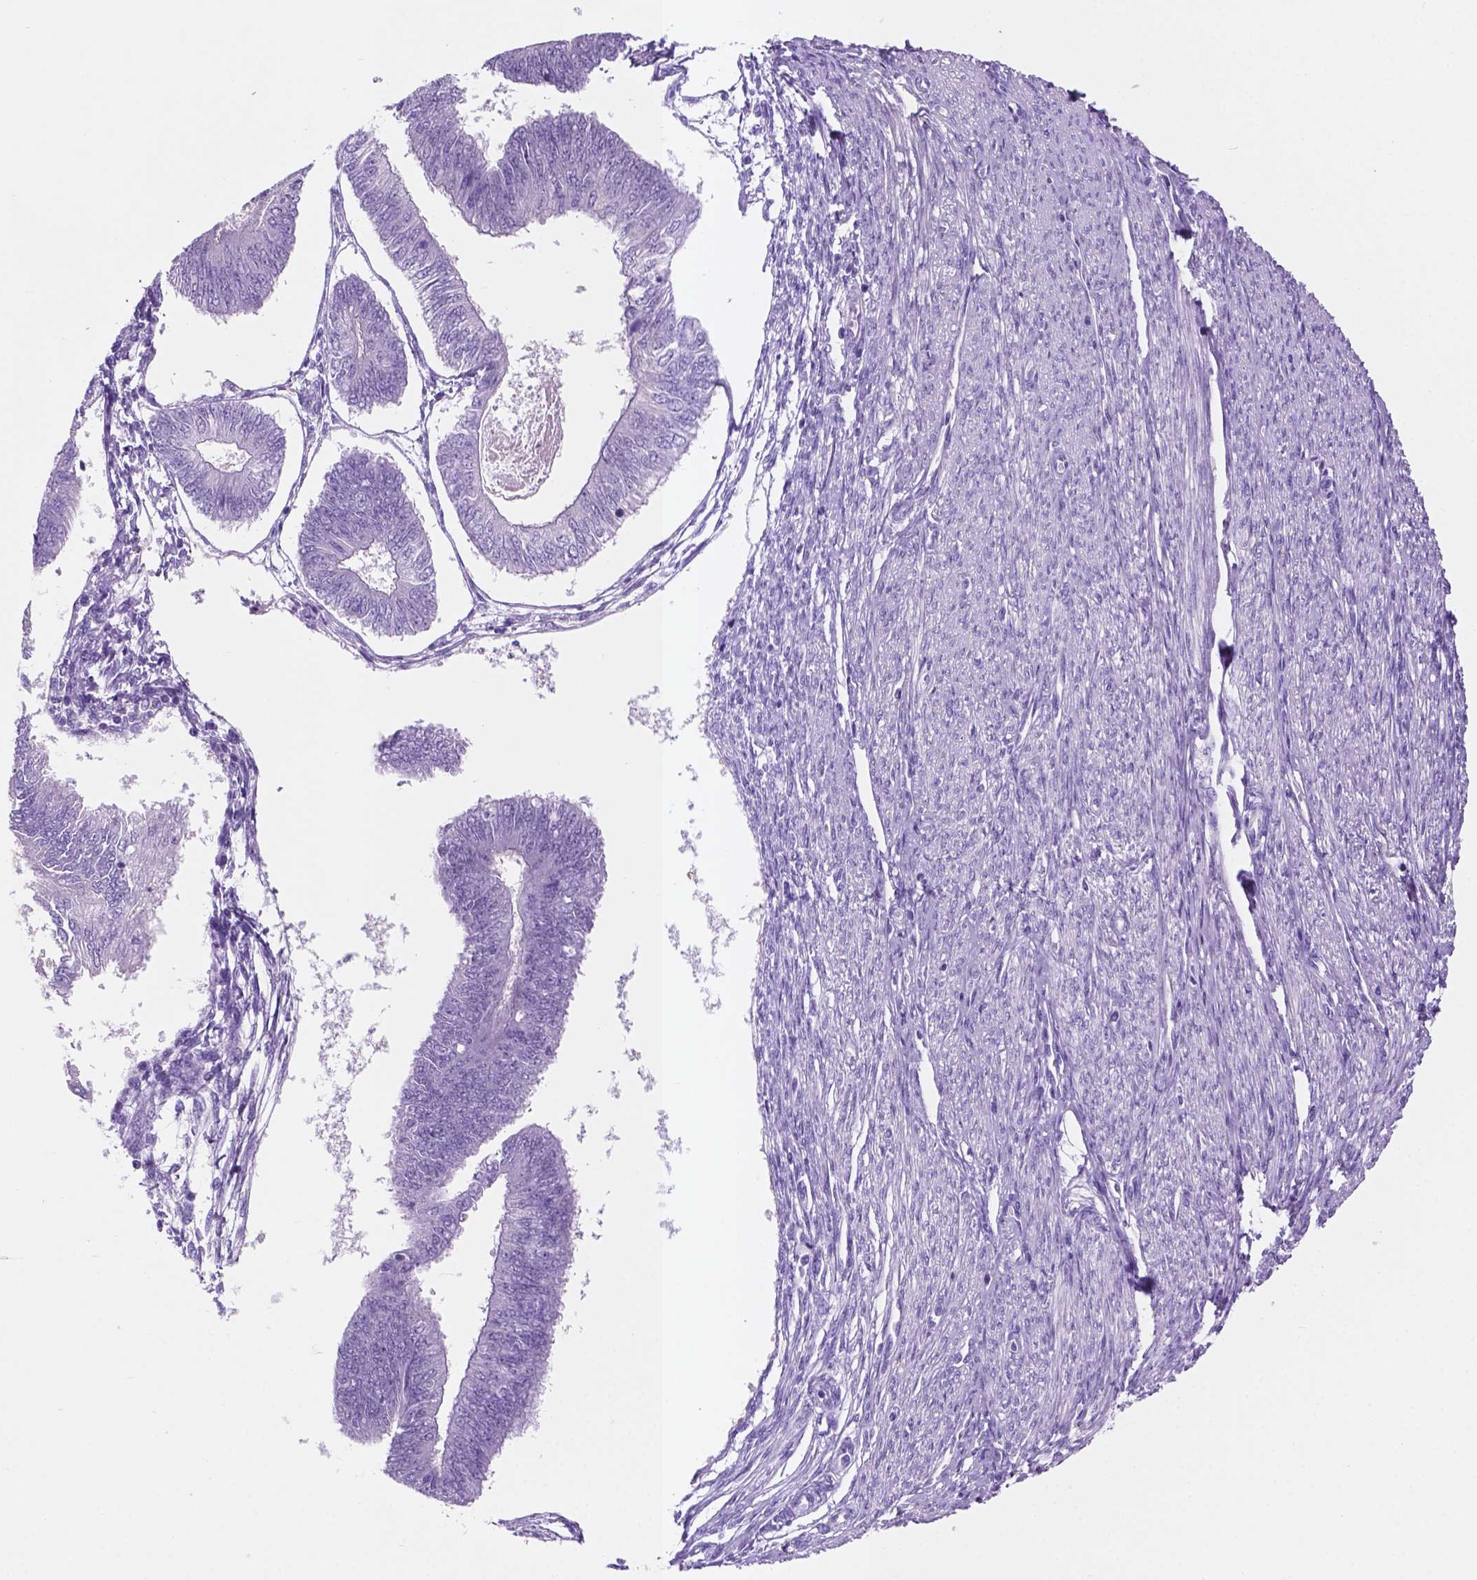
{"staining": {"intensity": "negative", "quantity": "none", "location": "none"}, "tissue": "endometrial cancer", "cell_type": "Tumor cells", "image_type": "cancer", "snomed": [{"axis": "morphology", "description": "Adenocarcinoma, NOS"}, {"axis": "topography", "description": "Endometrium"}], "caption": "DAB (3,3'-diaminobenzidine) immunohistochemical staining of endometrial adenocarcinoma demonstrates no significant expression in tumor cells. (DAB IHC with hematoxylin counter stain).", "gene": "POU4F1", "patient": {"sex": "female", "age": 58}}